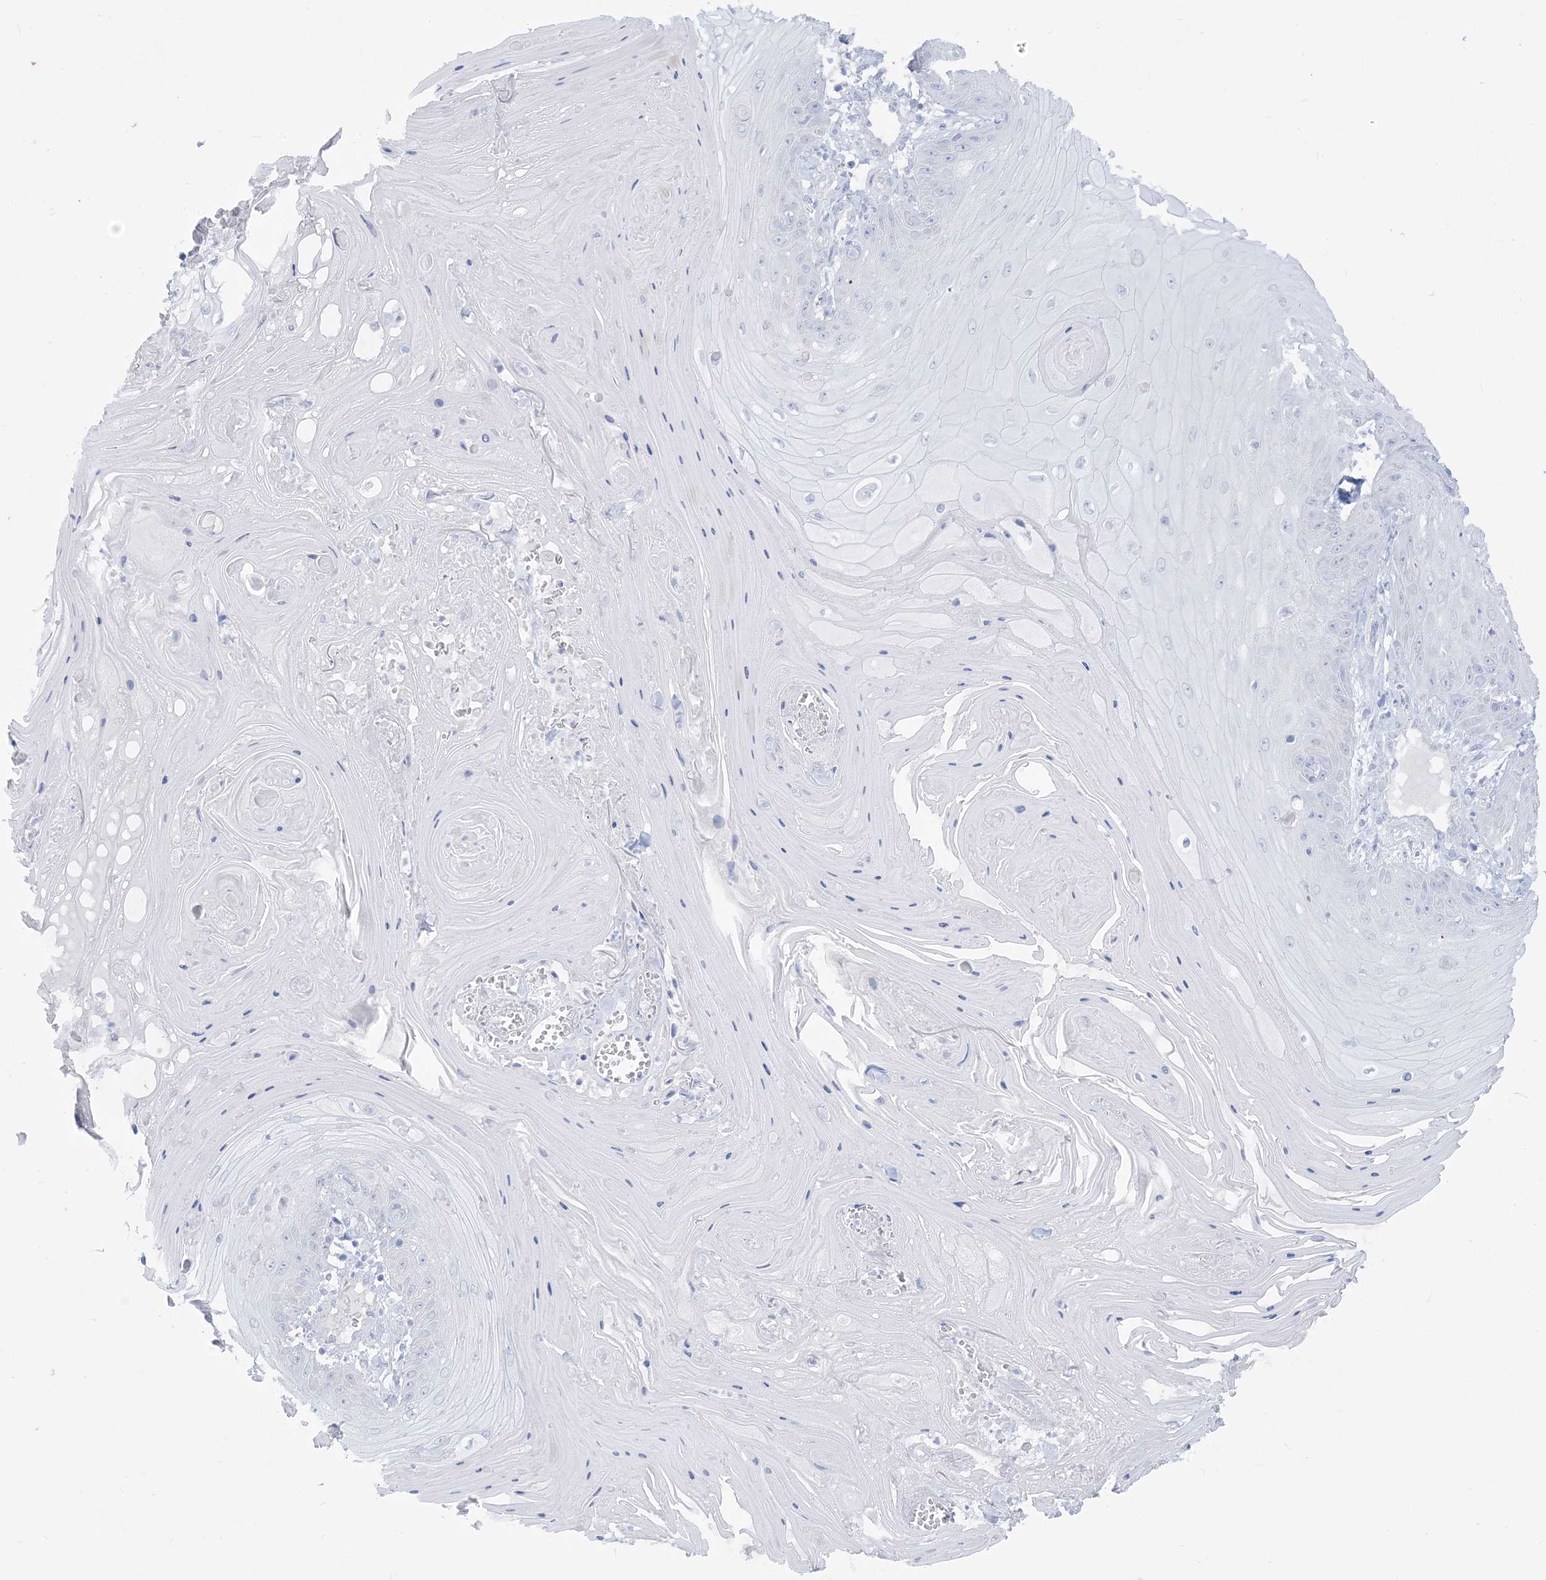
{"staining": {"intensity": "negative", "quantity": "none", "location": "none"}, "tissue": "skin cancer", "cell_type": "Tumor cells", "image_type": "cancer", "snomed": [{"axis": "morphology", "description": "Squamous cell carcinoma, NOS"}, {"axis": "topography", "description": "Skin"}], "caption": "Immunohistochemistry (IHC) photomicrograph of neoplastic tissue: skin cancer (squamous cell carcinoma) stained with DAB (3,3'-diaminobenzidine) reveals no significant protein positivity in tumor cells. (Stains: DAB immunohistochemistry (IHC) with hematoxylin counter stain, Microscopy: brightfield microscopy at high magnification).", "gene": "MARS2", "patient": {"sex": "male", "age": 74}}